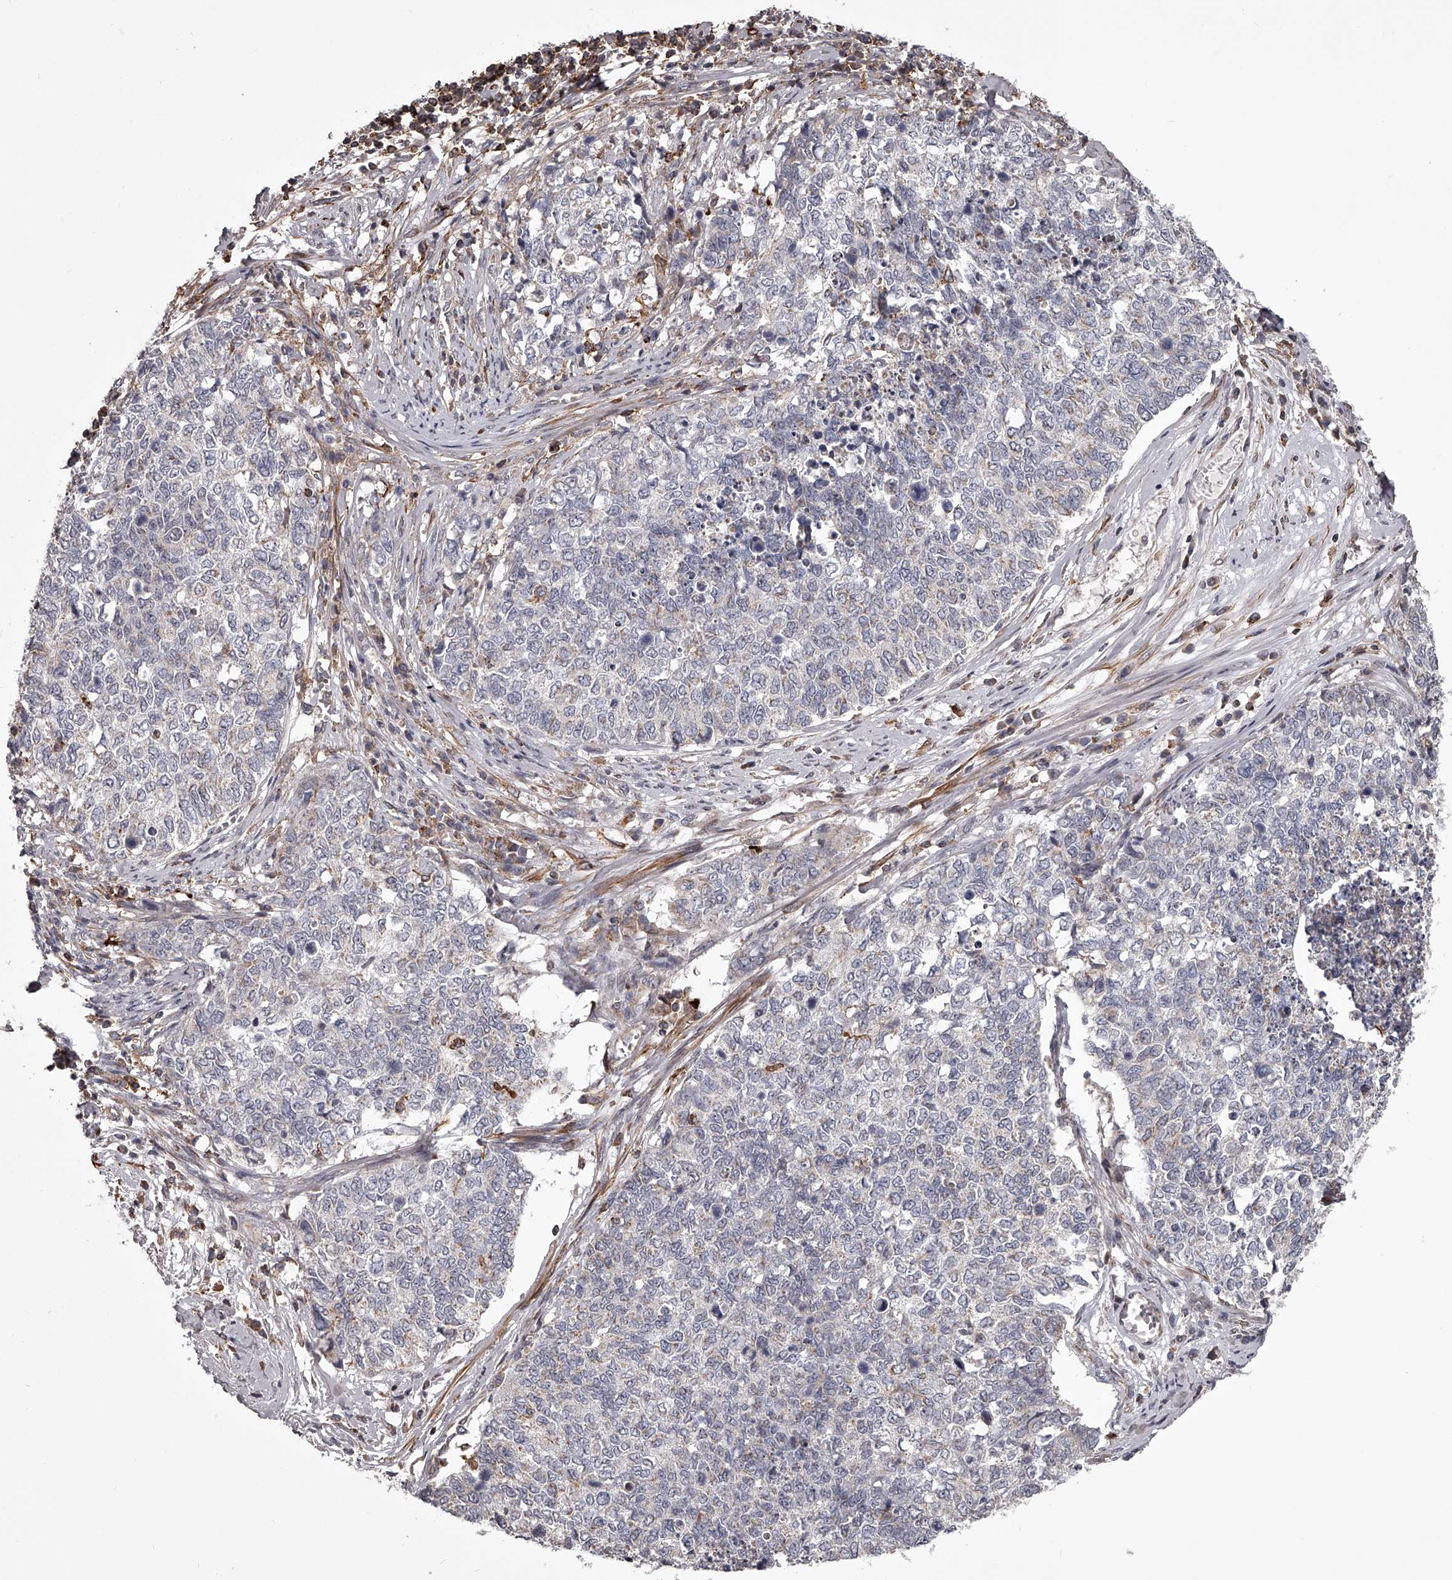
{"staining": {"intensity": "negative", "quantity": "none", "location": "none"}, "tissue": "cervical cancer", "cell_type": "Tumor cells", "image_type": "cancer", "snomed": [{"axis": "morphology", "description": "Squamous cell carcinoma, NOS"}, {"axis": "topography", "description": "Cervix"}], "caption": "High magnification brightfield microscopy of squamous cell carcinoma (cervical) stained with DAB (3,3'-diaminobenzidine) (brown) and counterstained with hematoxylin (blue): tumor cells show no significant expression.", "gene": "RRP36", "patient": {"sex": "female", "age": 63}}